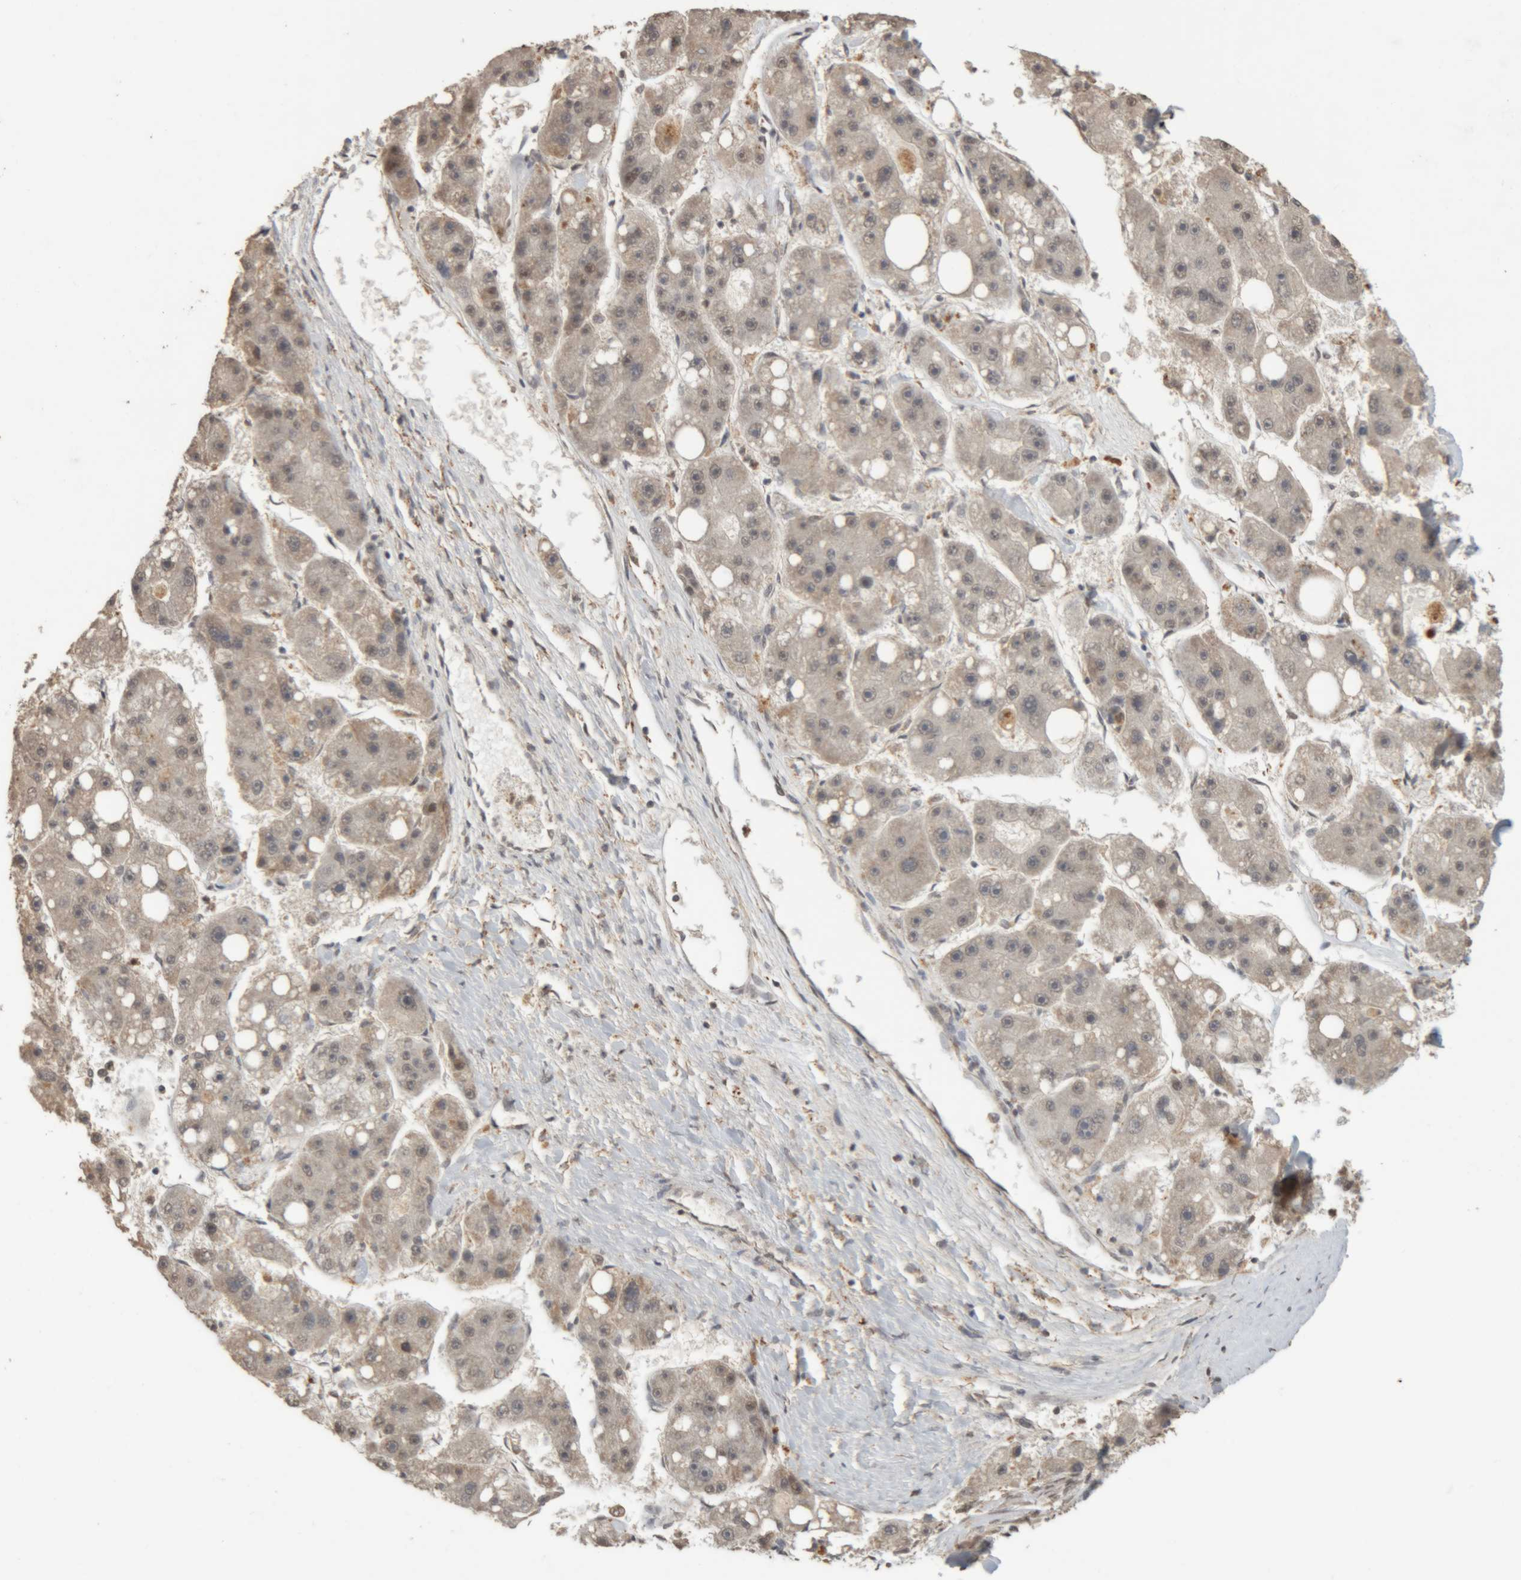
{"staining": {"intensity": "weak", "quantity": "<25%", "location": "cytoplasmic/membranous"}, "tissue": "liver cancer", "cell_type": "Tumor cells", "image_type": "cancer", "snomed": [{"axis": "morphology", "description": "Carcinoma, Hepatocellular, NOS"}, {"axis": "topography", "description": "Liver"}], "caption": "There is no significant staining in tumor cells of liver cancer (hepatocellular carcinoma). Brightfield microscopy of immunohistochemistry (IHC) stained with DAB (brown) and hematoxylin (blue), captured at high magnification.", "gene": "KEAP1", "patient": {"sex": "female", "age": 61}}